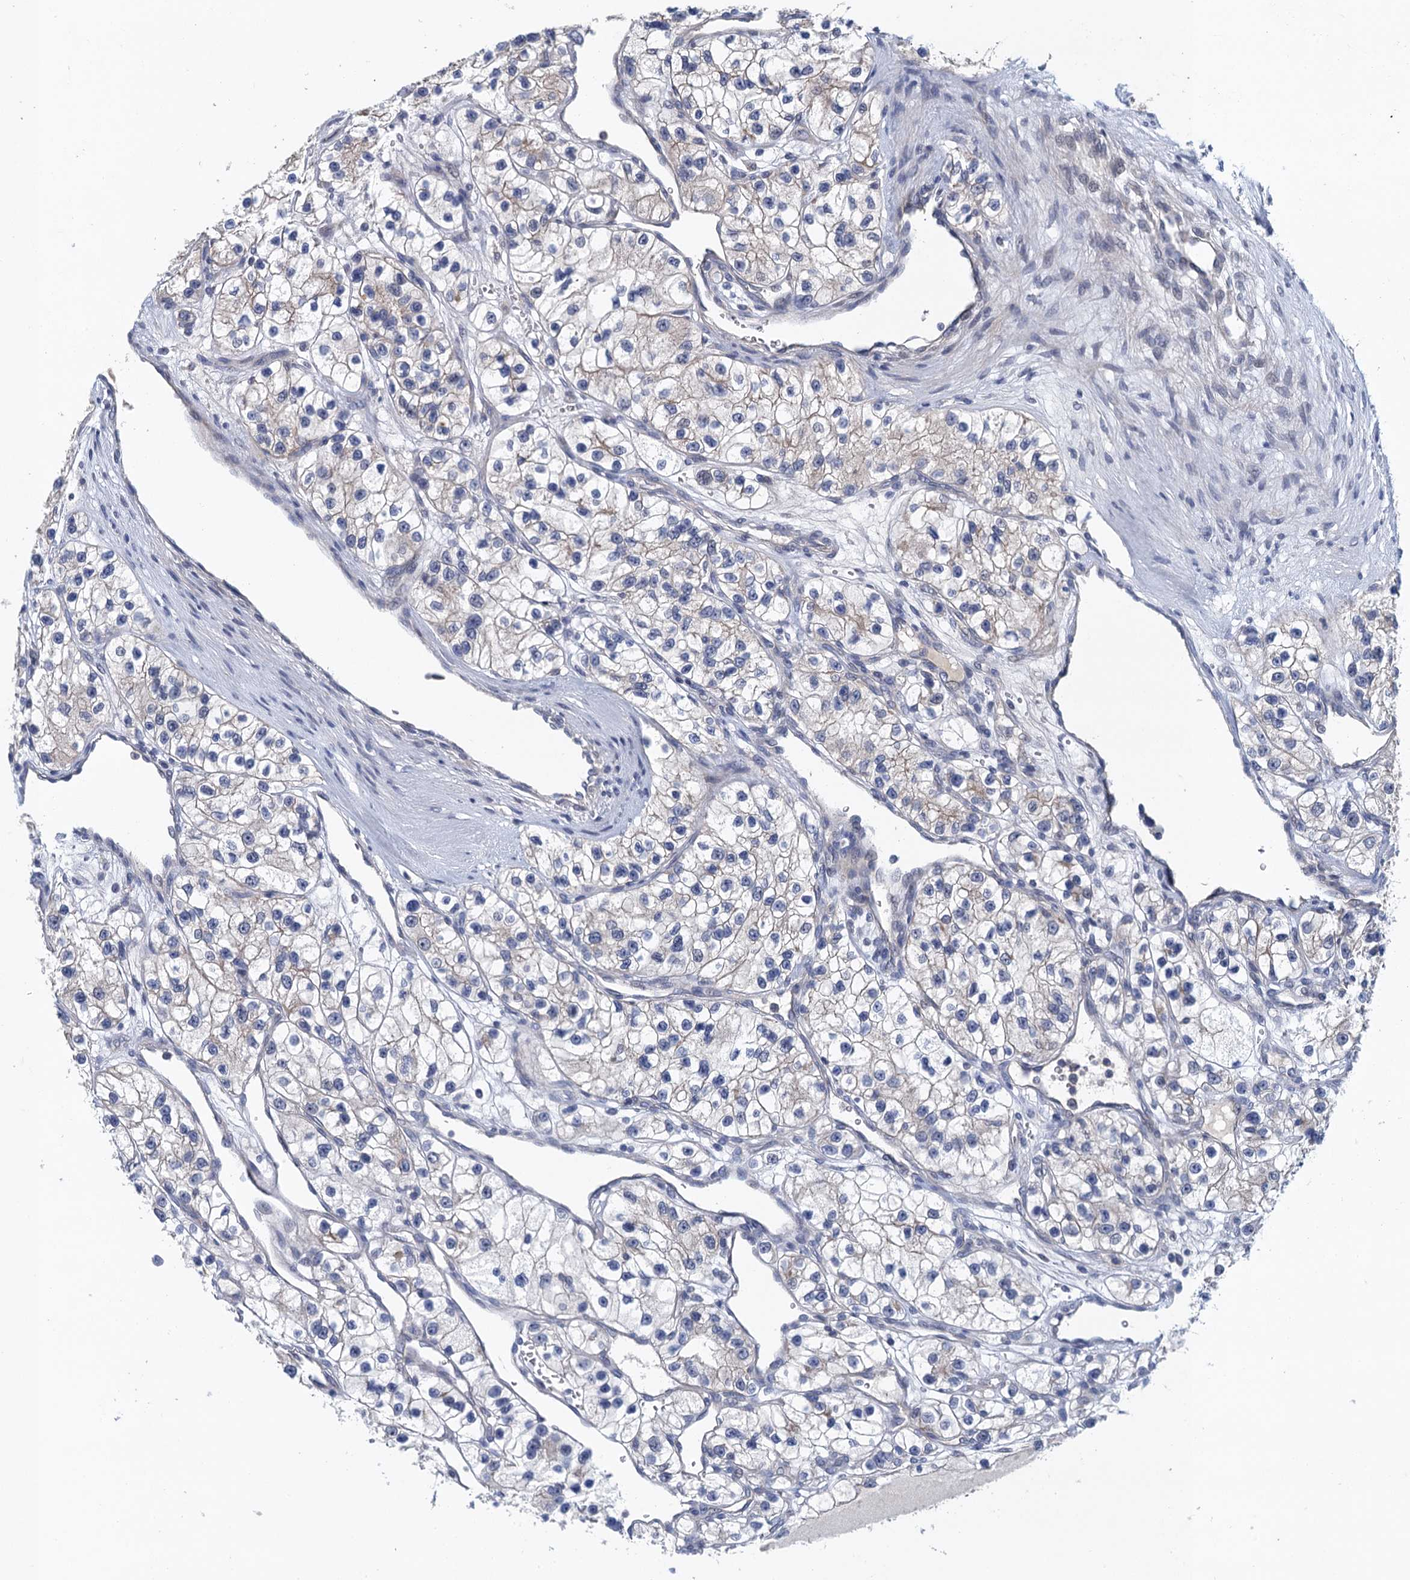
{"staining": {"intensity": "negative", "quantity": "none", "location": "none"}, "tissue": "renal cancer", "cell_type": "Tumor cells", "image_type": "cancer", "snomed": [{"axis": "morphology", "description": "Adenocarcinoma, NOS"}, {"axis": "topography", "description": "Kidney"}], "caption": "Immunohistochemistry micrograph of human adenocarcinoma (renal) stained for a protein (brown), which reveals no staining in tumor cells. Brightfield microscopy of immunohistochemistry (IHC) stained with DAB (3,3'-diaminobenzidine) (brown) and hematoxylin (blue), captured at high magnification.", "gene": "MDM1", "patient": {"sex": "female", "age": 57}}